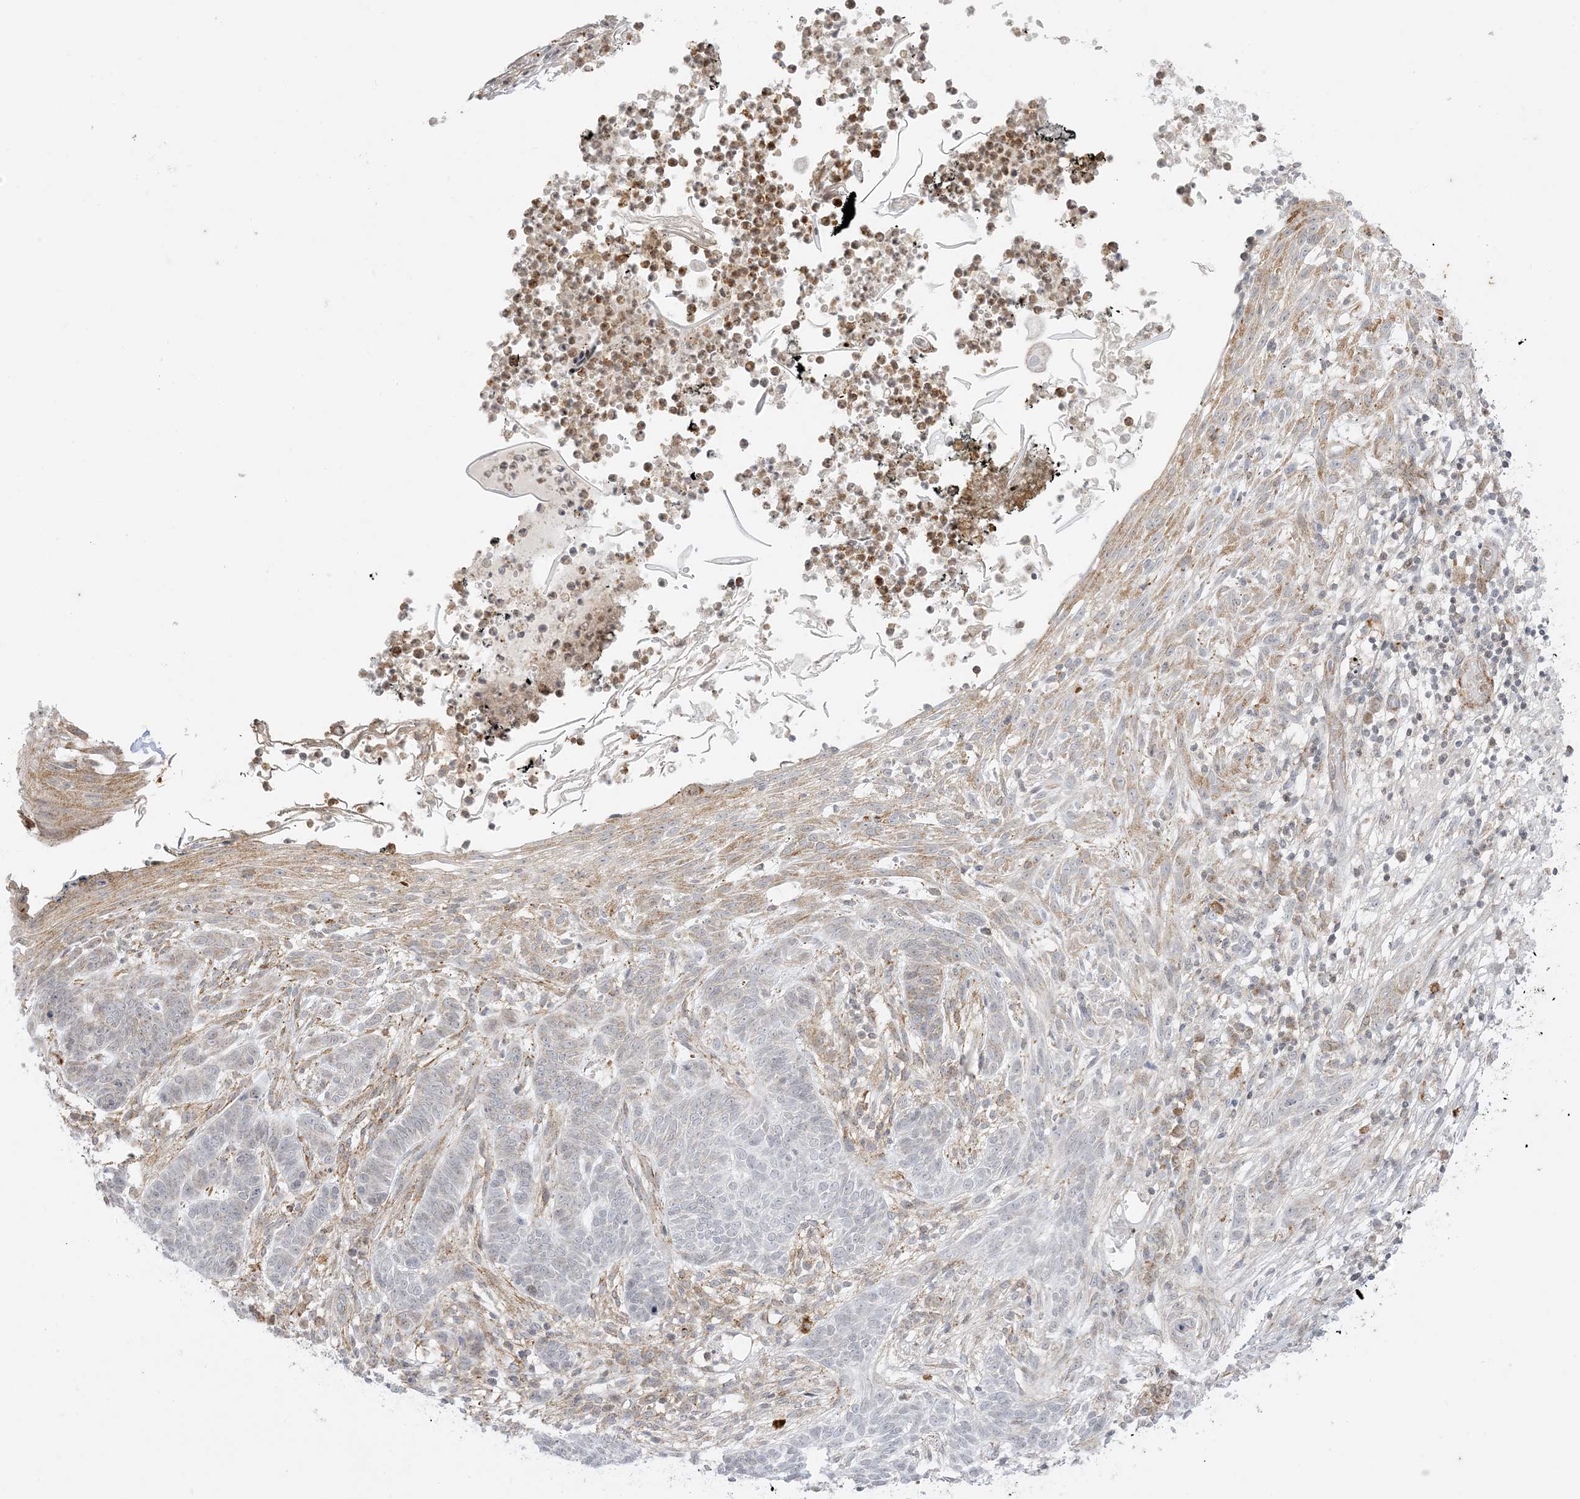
{"staining": {"intensity": "negative", "quantity": "none", "location": "none"}, "tissue": "skin cancer", "cell_type": "Tumor cells", "image_type": "cancer", "snomed": [{"axis": "morphology", "description": "Normal tissue, NOS"}, {"axis": "morphology", "description": "Basal cell carcinoma"}, {"axis": "topography", "description": "Skin"}], "caption": "High power microscopy image of an immunohistochemistry (IHC) photomicrograph of skin cancer, revealing no significant expression in tumor cells.", "gene": "RAC1", "patient": {"sex": "male", "age": 64}}